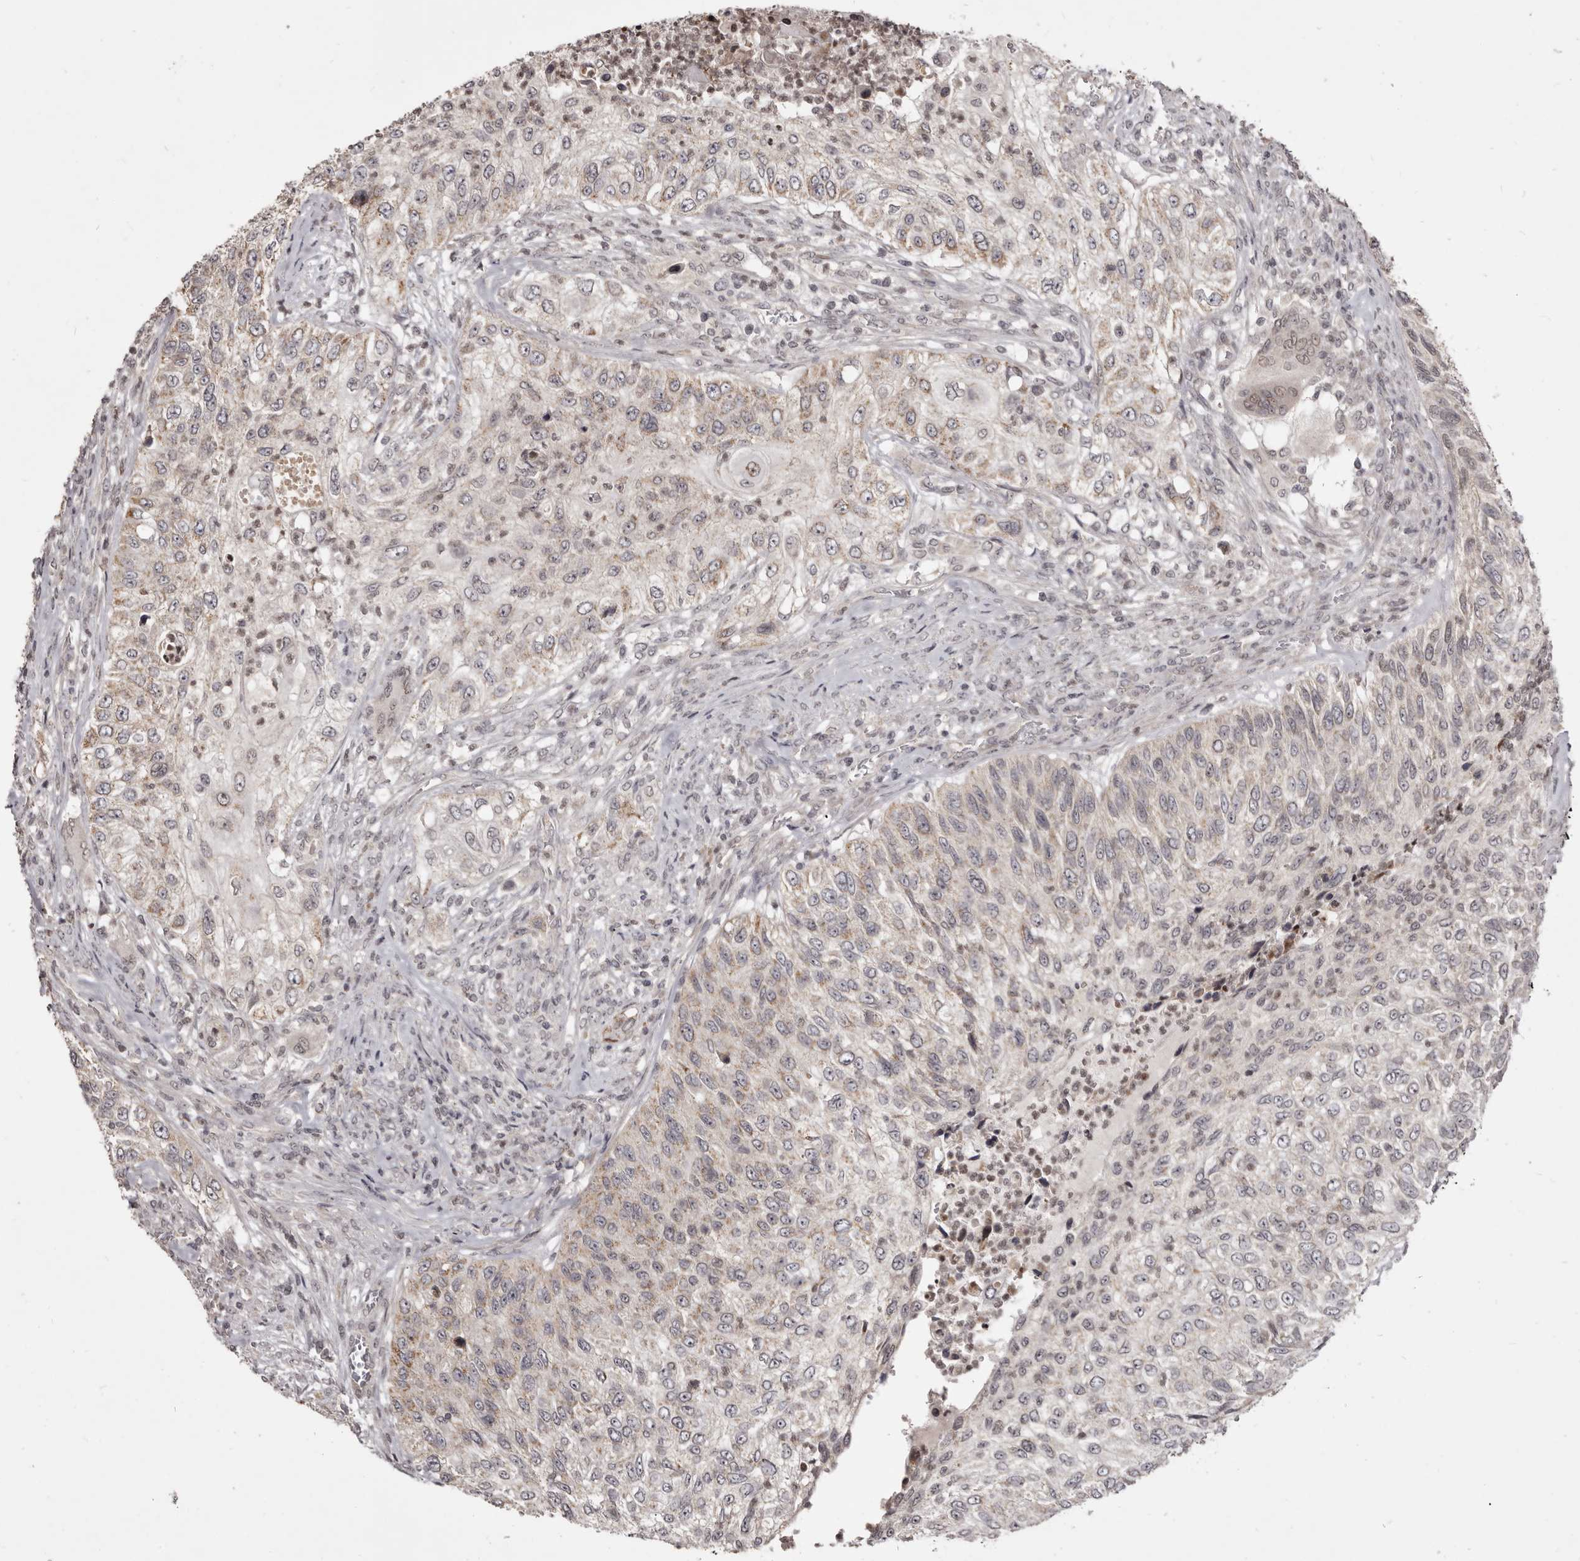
{"staining": {"intensity": "weak", "quantity": "<25%", "location": "cytoplasmic/membranous"}, "tissue": "urothelial cancer", "cell_type": "Tumor cells", "image_type": "cancer", "snomed": [{"axis": "morphology", "description": "Urothelial carcinoma, High grade"}, {"axis": "topography", "description": "Urinary bladder"}], "caption": "There is no significant positivity in tumor cells of high-grade urothelial carcinoma. Nuclei are stained in blue.", "gene": "THUMPD1", "patient": {"sex": "female", "age": 60}}